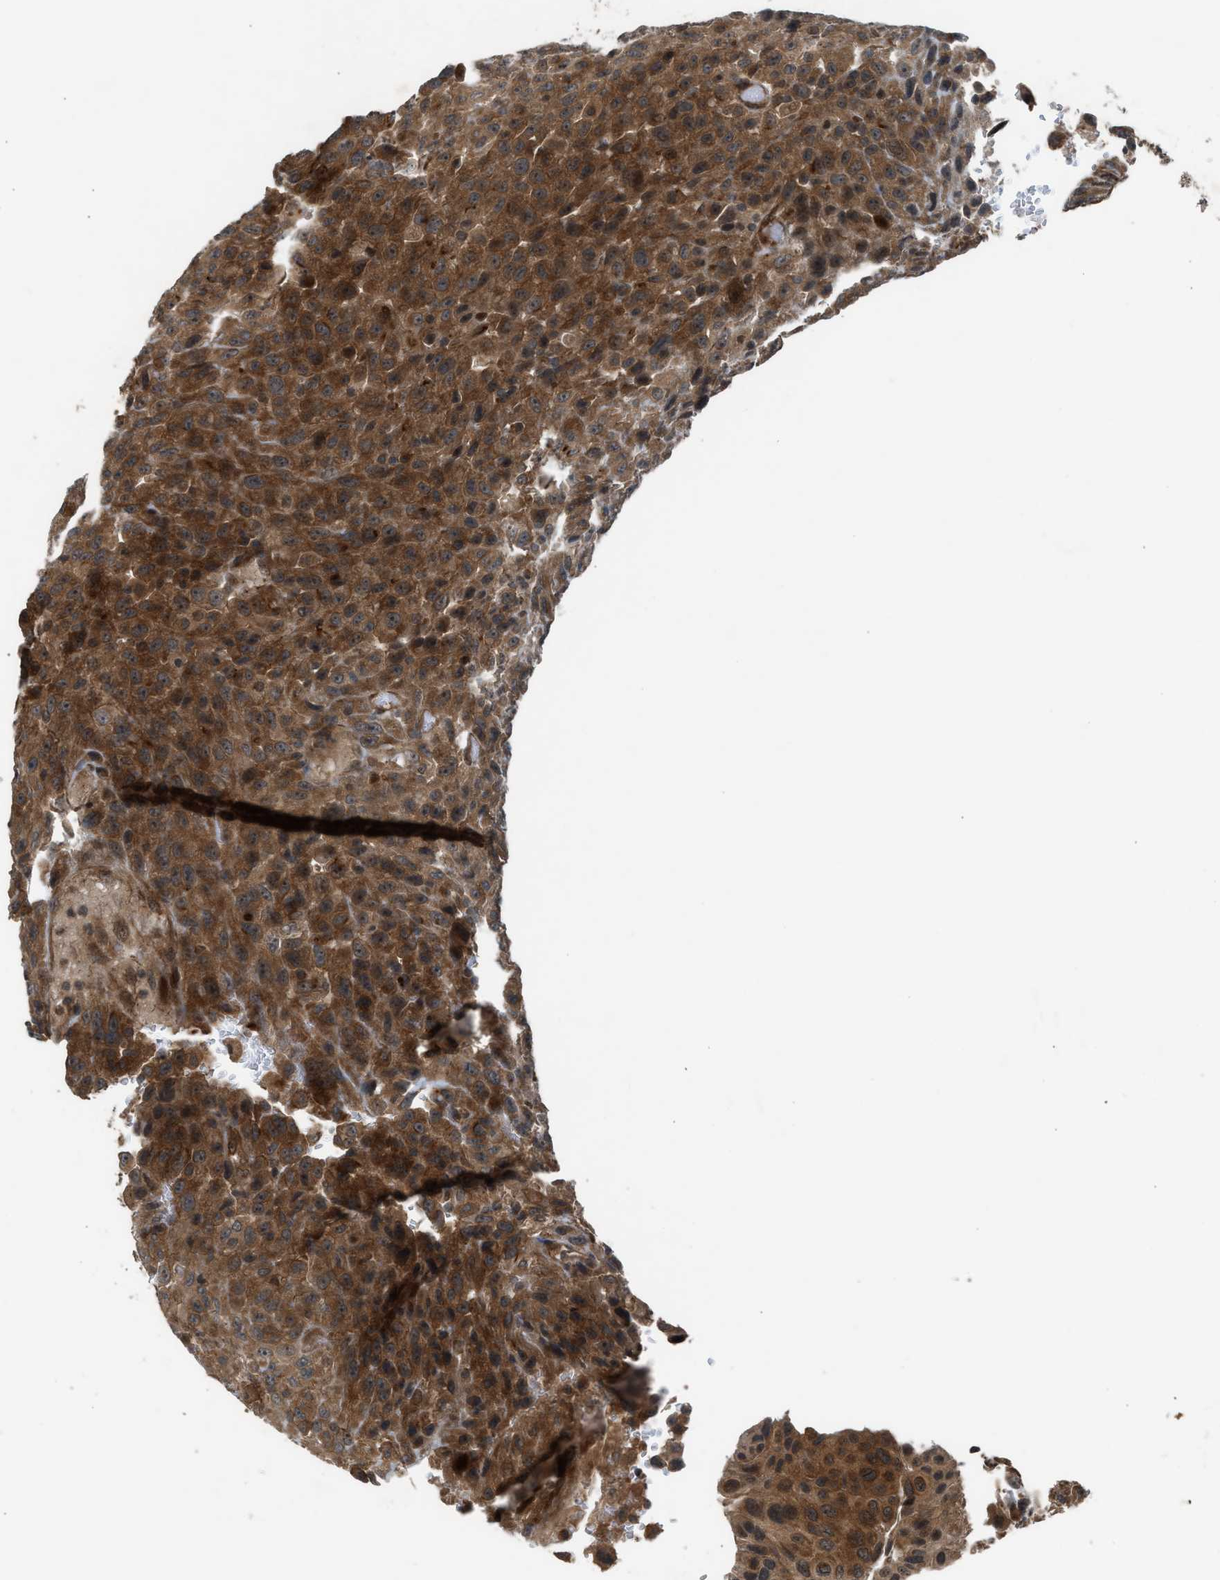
{"staining": {"intensity": "moderate", "quantity": ">75%", "location": "cytoplasmic/membranous"}, "tissue": "urothelial cancer", "cell_type": "Tumor cells", "image_type": "cancer", "snomed": [{"axis": "morphology", "description": "Urothelial carcinoma, High grade"}, {"axis": "topography", "description": "Urinary bladder"}], "caption": "Immunohistochemistry photomicrograph of urothelial carcinoma (high-grade) stained for a protein (brown), which displays medium levels of moderate cytoplasmic/membranous staining in approximately >75% of tumor cells.", "gene": "TXNL1", "patient": {"sex": "male", "age": 66}}